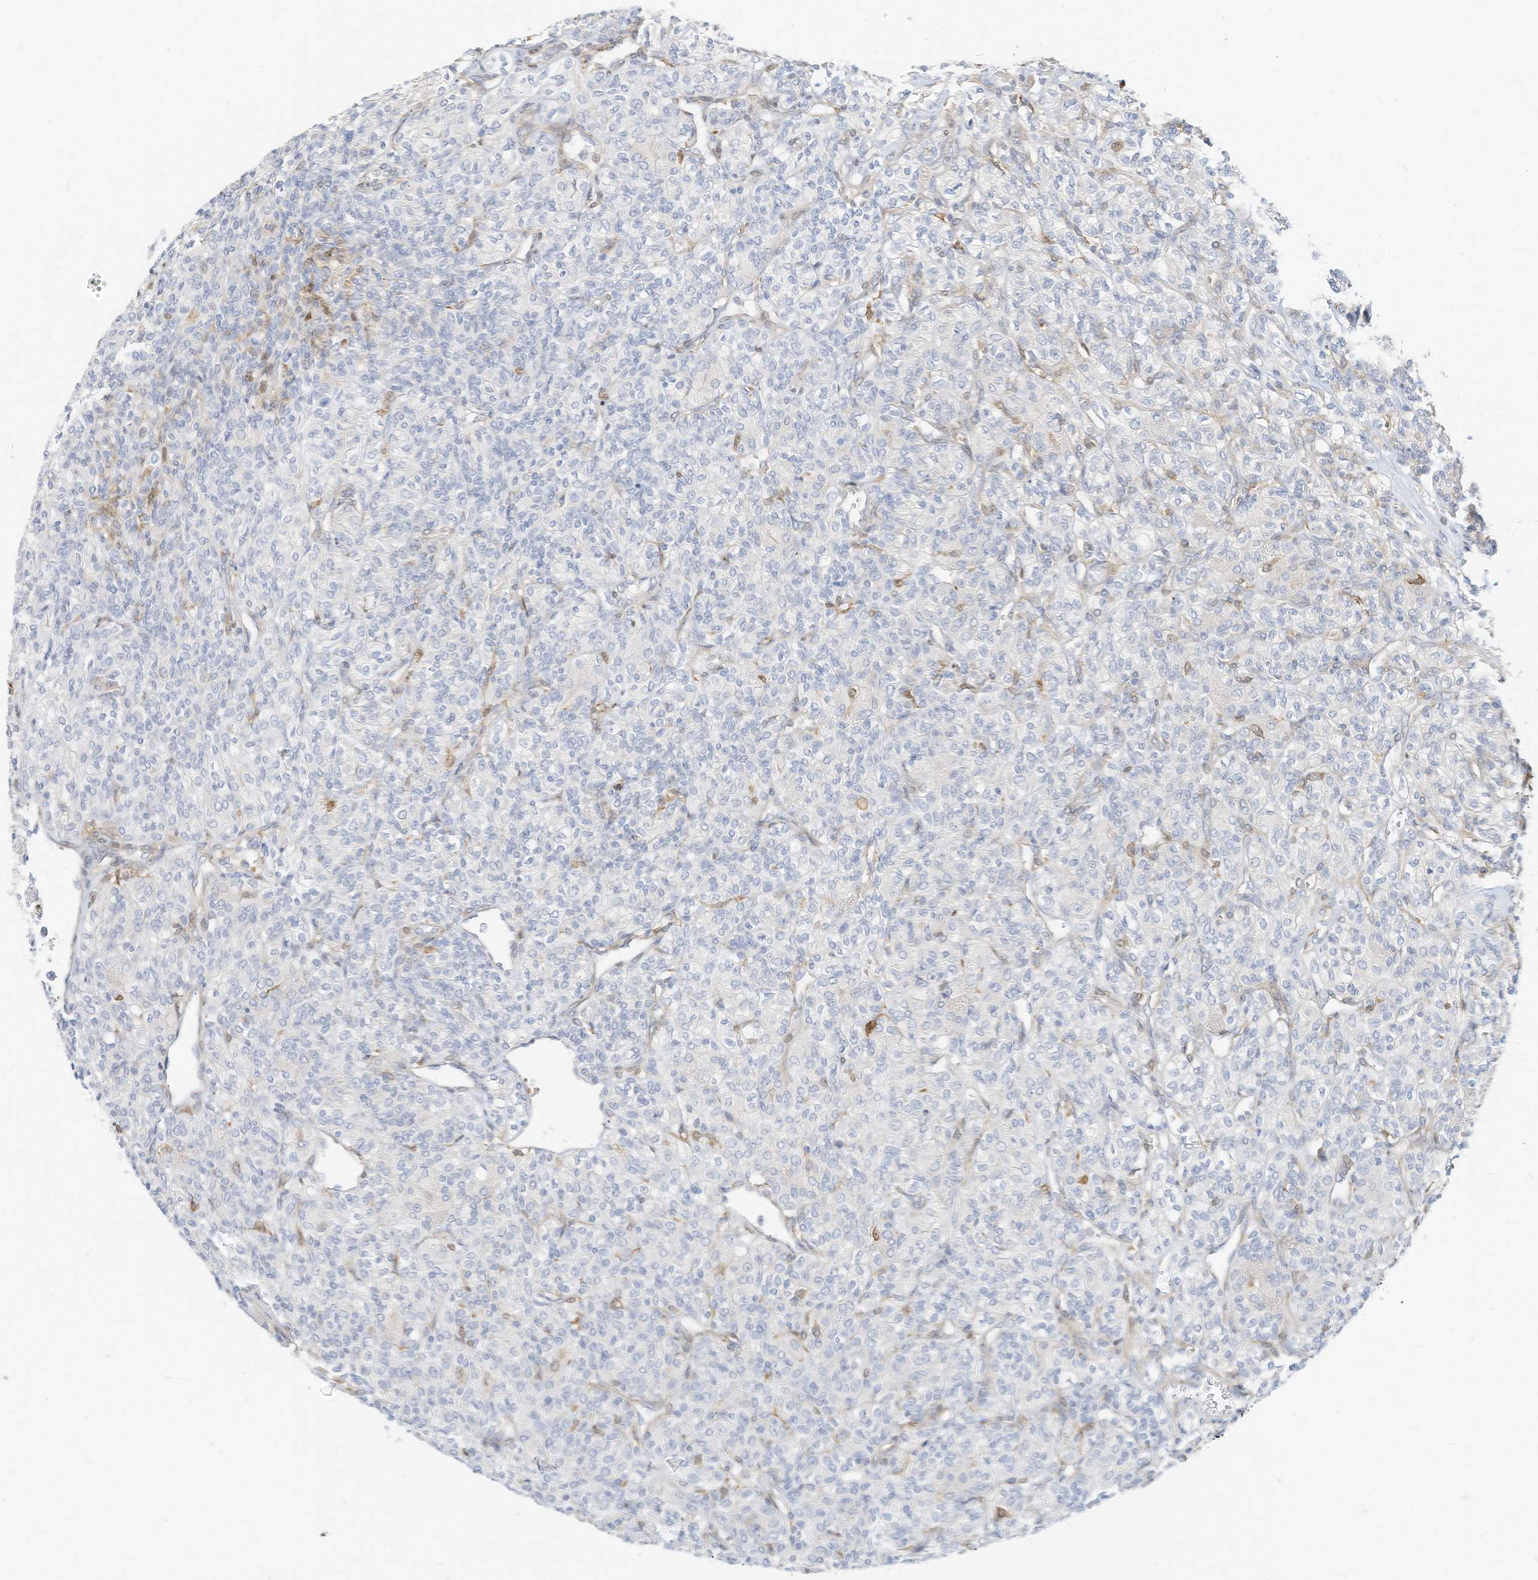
{"staining": {"intensity": "negative", "quantity": "none", "location": "none"}, "tissue": "renal cancer", "cell_type": "Tumor cells", "image_type": "cancer", "snomed": [{"axis": "morphology", "description": "Adenocarcinoma, NOS"}, {"axis": "topography", "description": "Kidney"}], "caption": "Tumor cells are negative for protein expression in human adenocarcinoma (renal). Brightfield microscopy of immunohistochemistry (IHC) stained with DAB (3,3'-diaminobenzidine) (brown) and hematoxylin (blue), captured at high magnification.", "gene": "ATP13A1", "patient": {"sex": "male", "age": 77}}